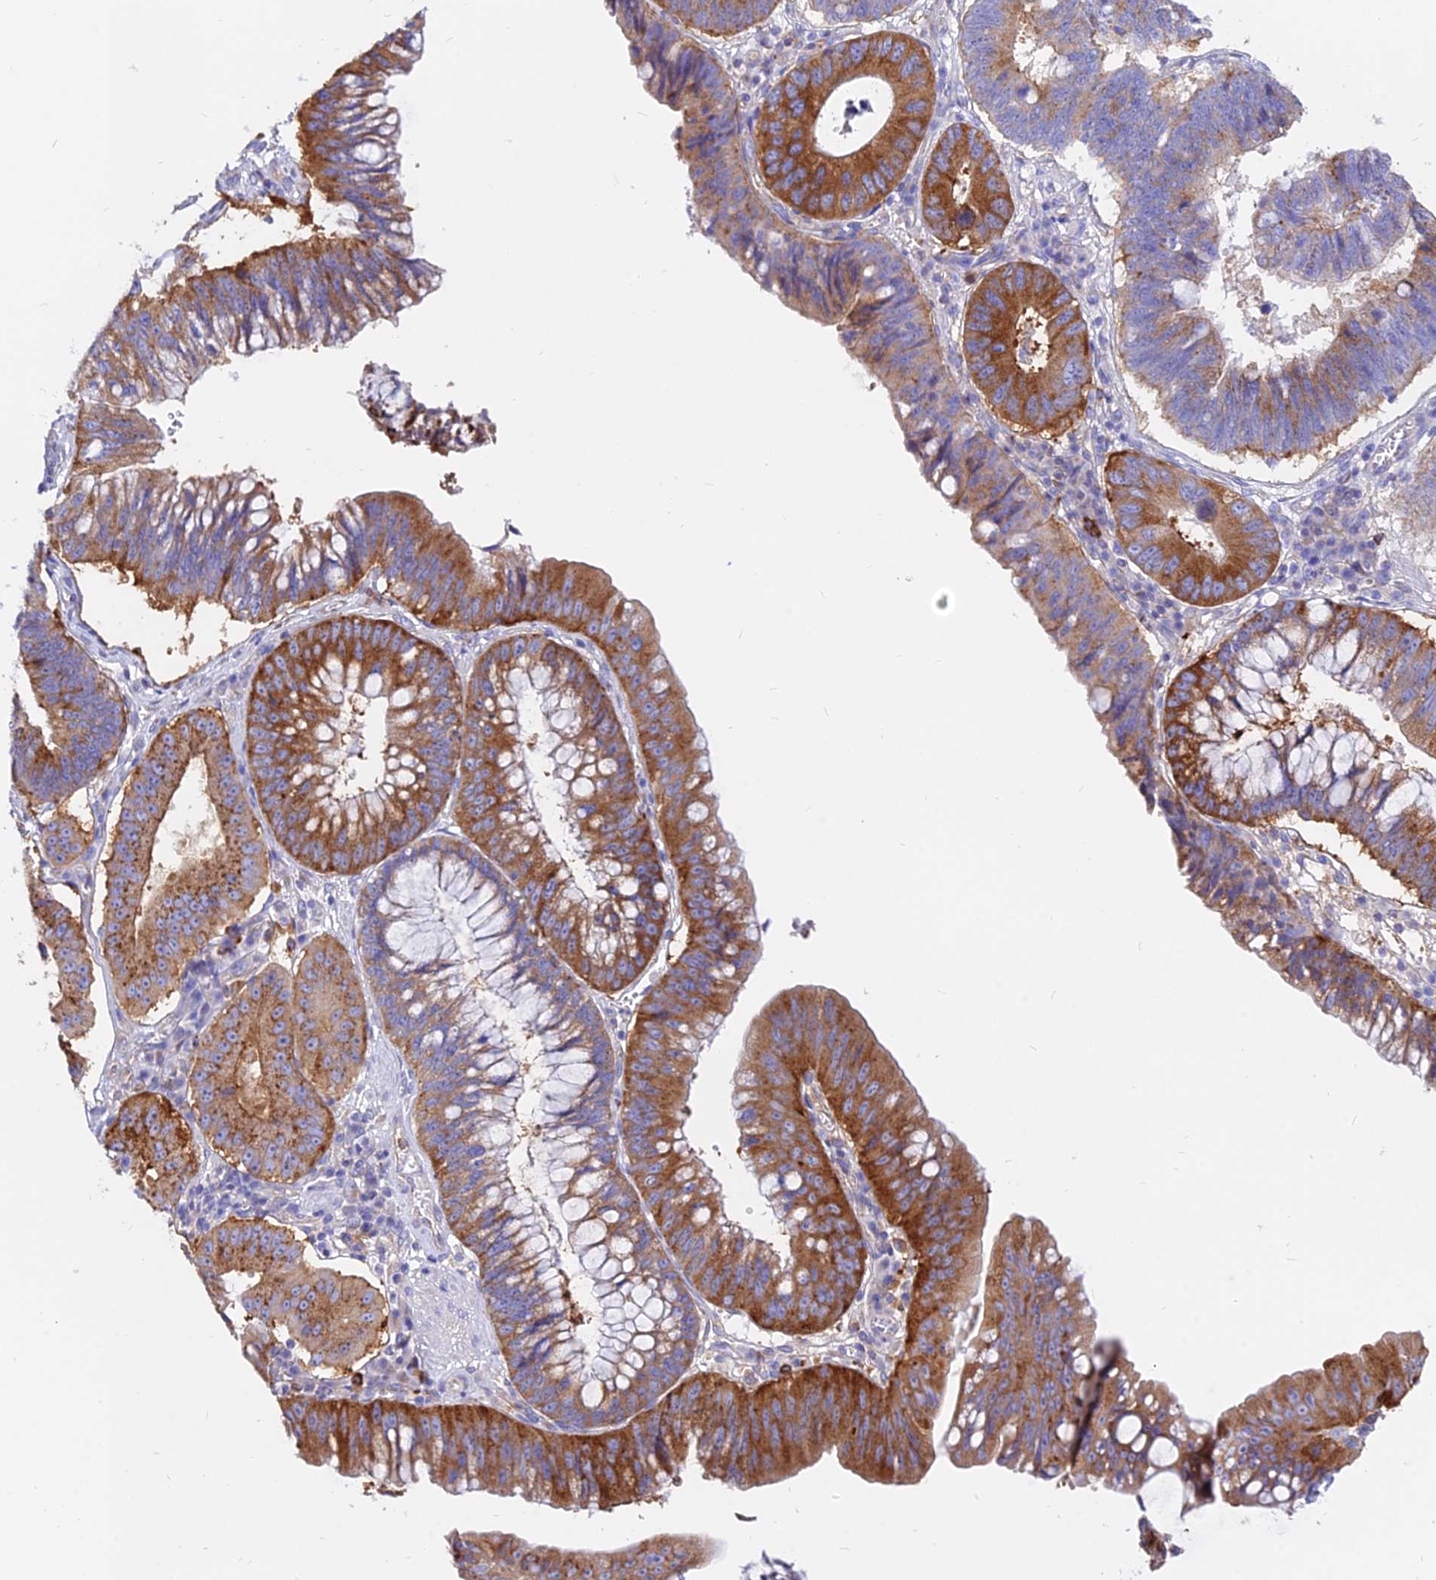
{"staining": {"intensity": "strong", "quantity": "25%-75%", "location": "cytoplasmic/membranous"}, "tissue": "stomach cancer", "cell_type": "Tumor cells", "image_type": "cancer", "snomed": [{"axis": "morphology", "description": "Adenocarcinoma, NOS"}, {"axis": "topography", "description": "Stomach"}], "caption": "Immunohistochemistry micrograph of stomach adenocarcinoma stained for a protein (brown), which demonstrates high levels of strong cytoplasmic/membranous expression in approximately 25%-75% of tumor cells.", "gene": "AGTRAP", "patient": {"sex": "male", "age": 59}}